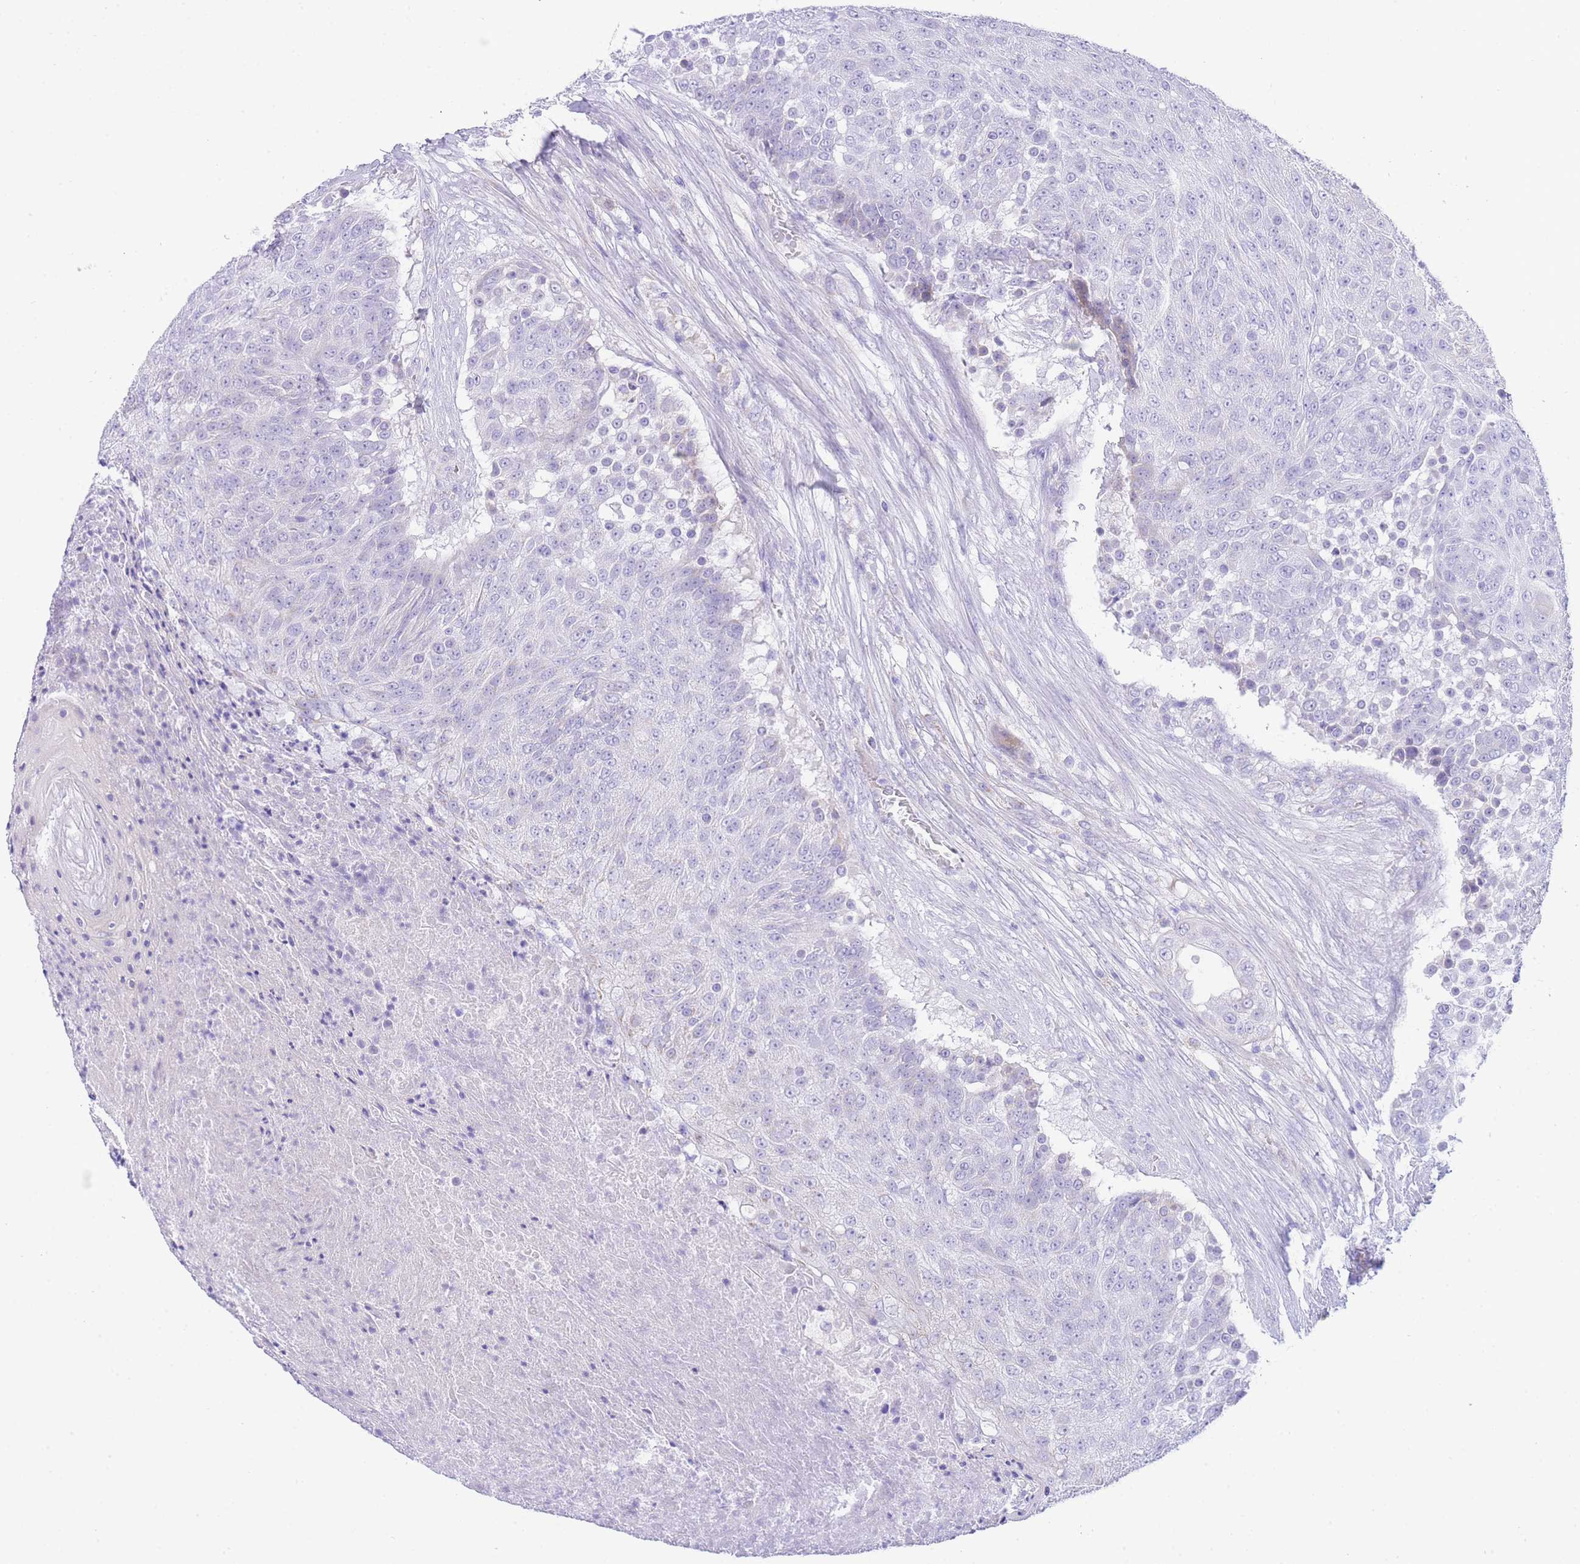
{"staining": {"intensity": "negative", "quantity": "none", "location": "none"}, "tissue": "urothelial cancer", "cell_type": "Tumor cells", "image_type": "cancer", "snomed": [{"axis": "morphology", "description": "Urothelial carcinoma, High grade"}, {"axis": "topography", "description": "Urinary bladder"}], "caption": "The histopathology image exhibits no significant staining in tumor cells of high-grade urothelial carcinoma. Nuclei are stained in blue.", "gene": "ACSM4", "patient": {"sex": "female", "age": 63}}